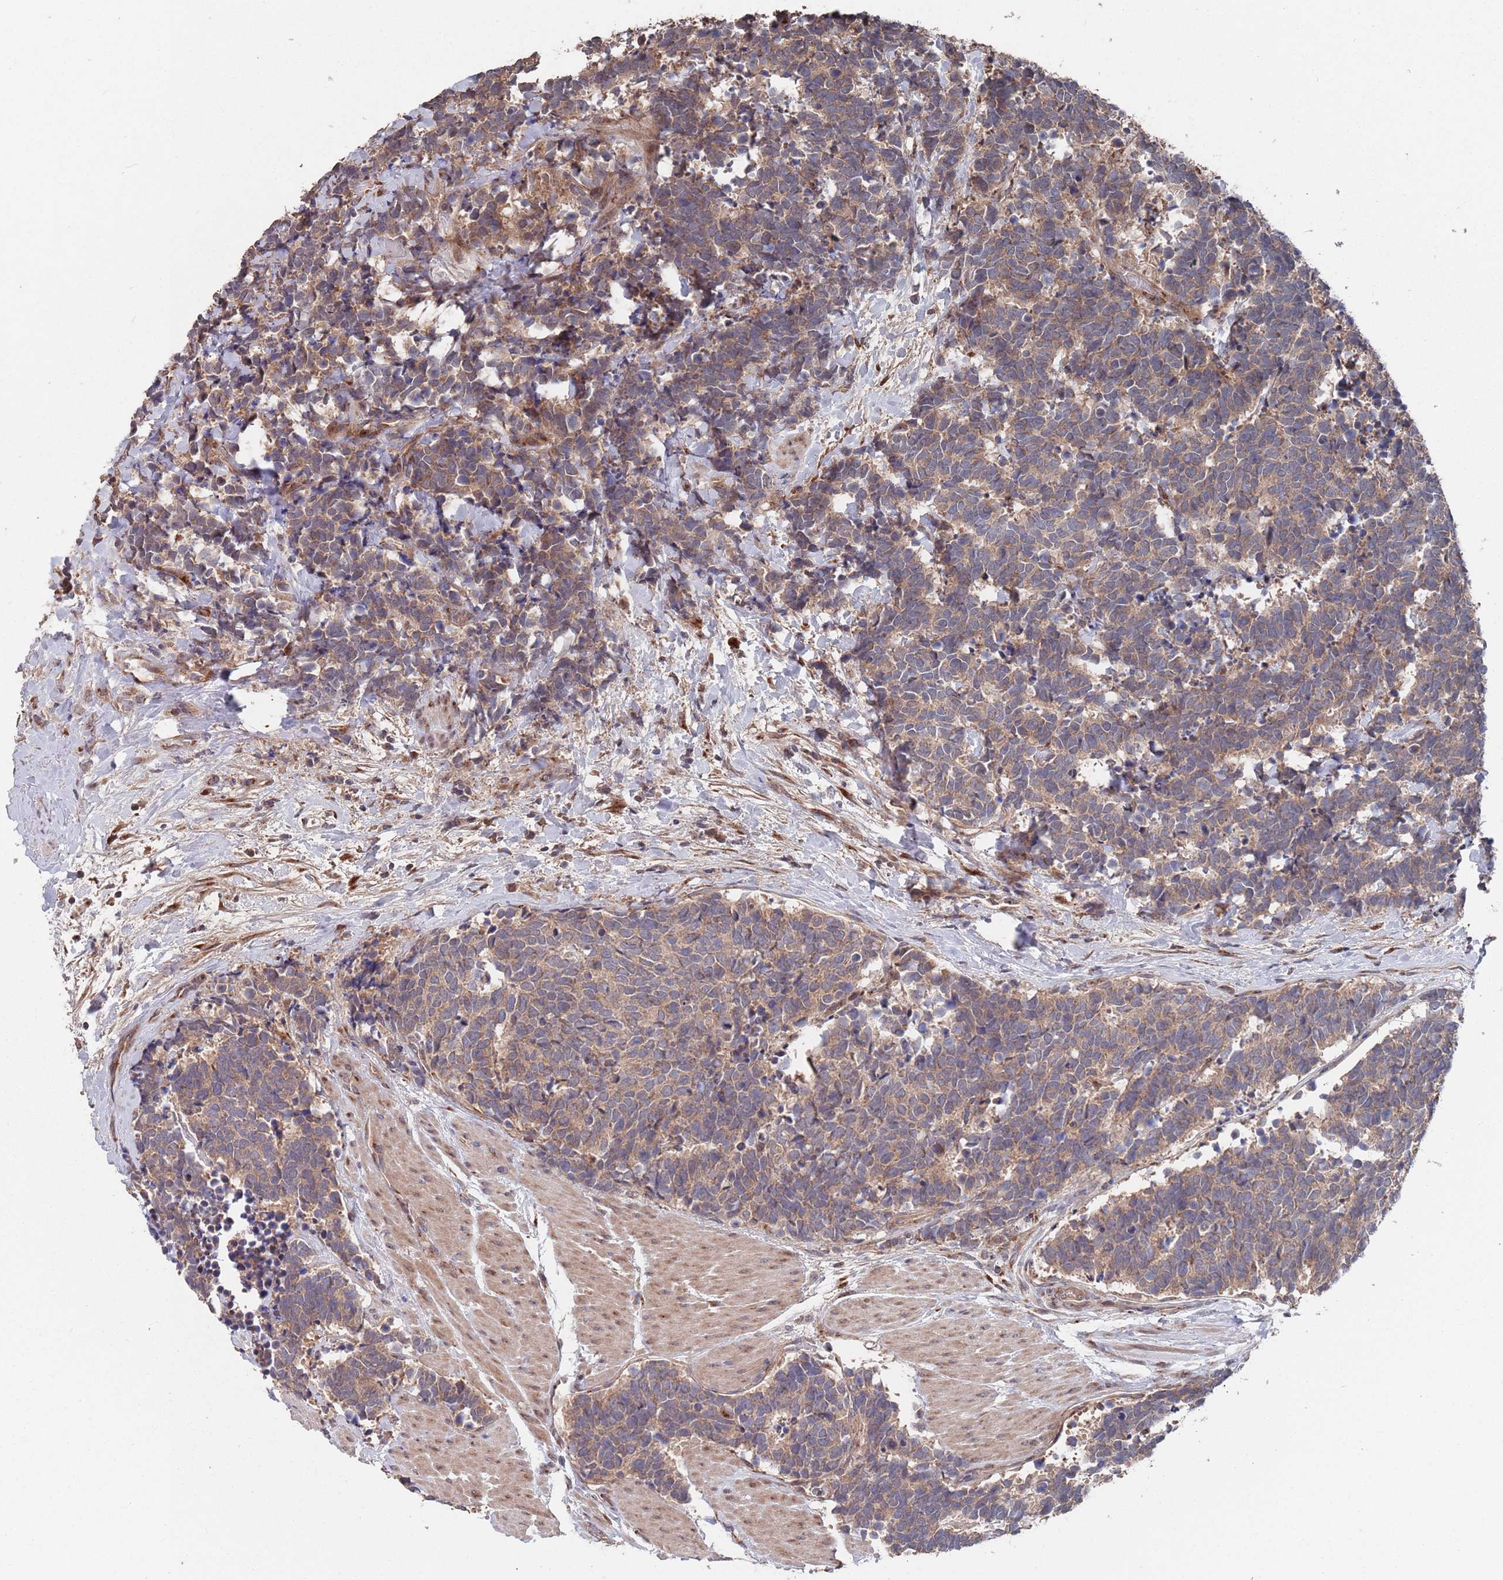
{"staining": {"intensity": "moderate", "quantity": ">75%", "location": "cytoplasmic/membranous"}, "tissue": "carcinoid", "cell_type": "Tumor cells", "image_type": "cancer", "snomed": [{"axis": "morphology", "description": "Carcinoma, NOS"}, {"axis": "morphology", "description": "Carcinoid, malignant, NOS"}, {"axis": "topography", "description": "Prostate"}], "caption": "Carcinoma tissue displays moderate cytoplasmic/membranous positivity in about >75% of tumor cells, visualized by immunohistochemistry.", "gene": "UNC45A", "patient": {"sex": "male", "age": 57}}